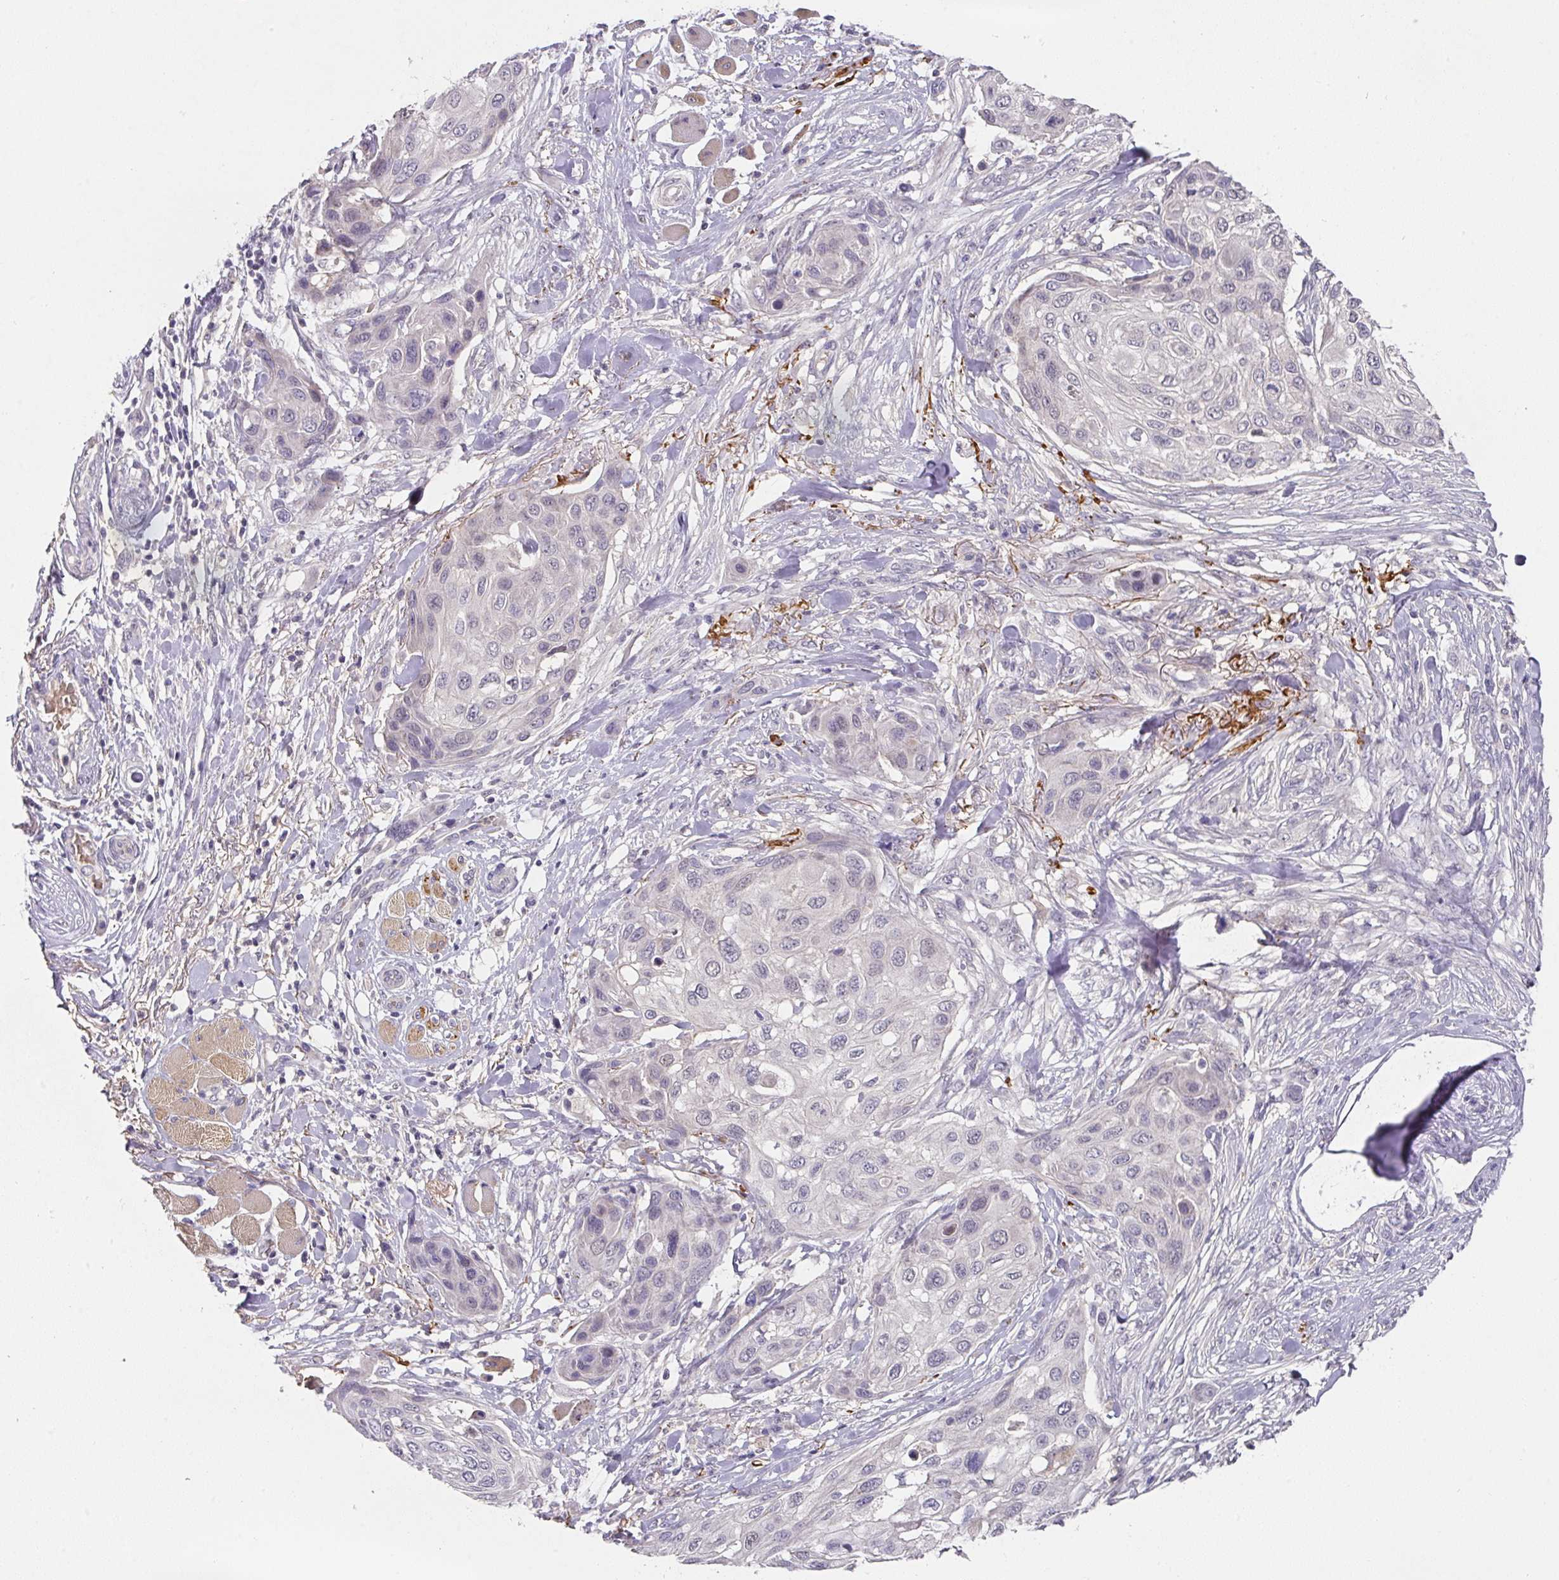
{"staining": {"intensity": "negative", "quantity": "none", "location": "none"}, "tissue": "skin cancer", "cell_type": "Tumor cells", "image_type": "cancer", "snomed": [{"axis": "morphology", "description": "Squamous cell carcinoma, NOS"}, {"axis": "topography", "description": "Skin"}], "caption": "Immunohistochemistry (IHC) image of skin cancer stained for a protein (brown), which demonstrates no staining in tumor cells.", "gene": "FOXN4", "patient": {"sex": "female", "age": 87}}